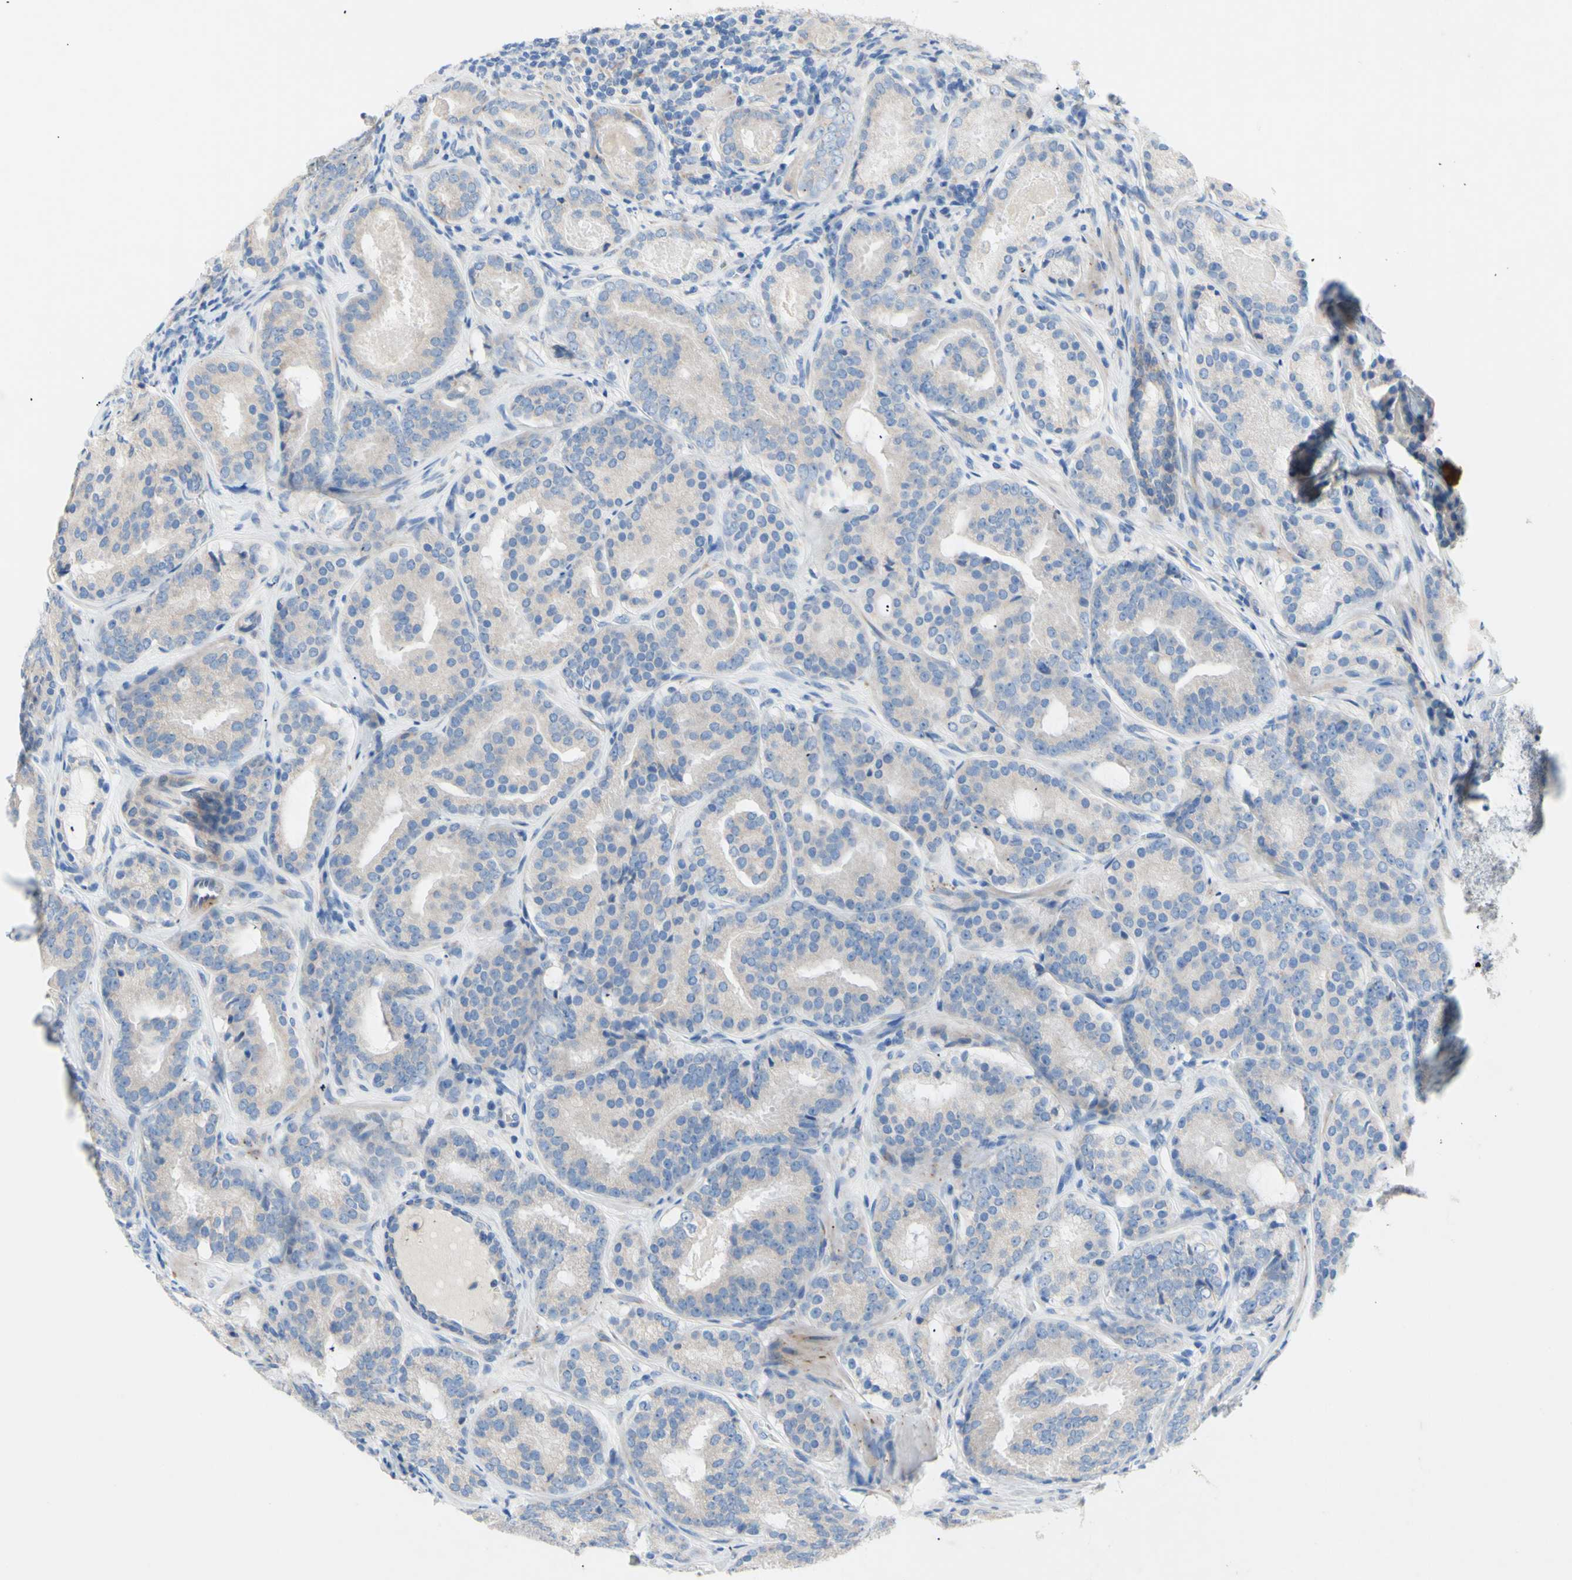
{"staining": {"intensity": "negative", "quantity": "none", "location": "none"}, "tissue": "prostate cancer", "cell_type": "Tumor cells", "image_type": "cancer", "snomed": [{"axis": "morphology", "description": "Adenocarcinoma, Low grade"}, {"axis": "topography", "description": "Prostate"}], "caption": "Human prostate cancer (low-grade adenocarcinoma) stained for a protein using IHC displays no positivity in tumor cells.", "gene": "TMIGD2", "patient": {"sex": "male", "age": 69}}